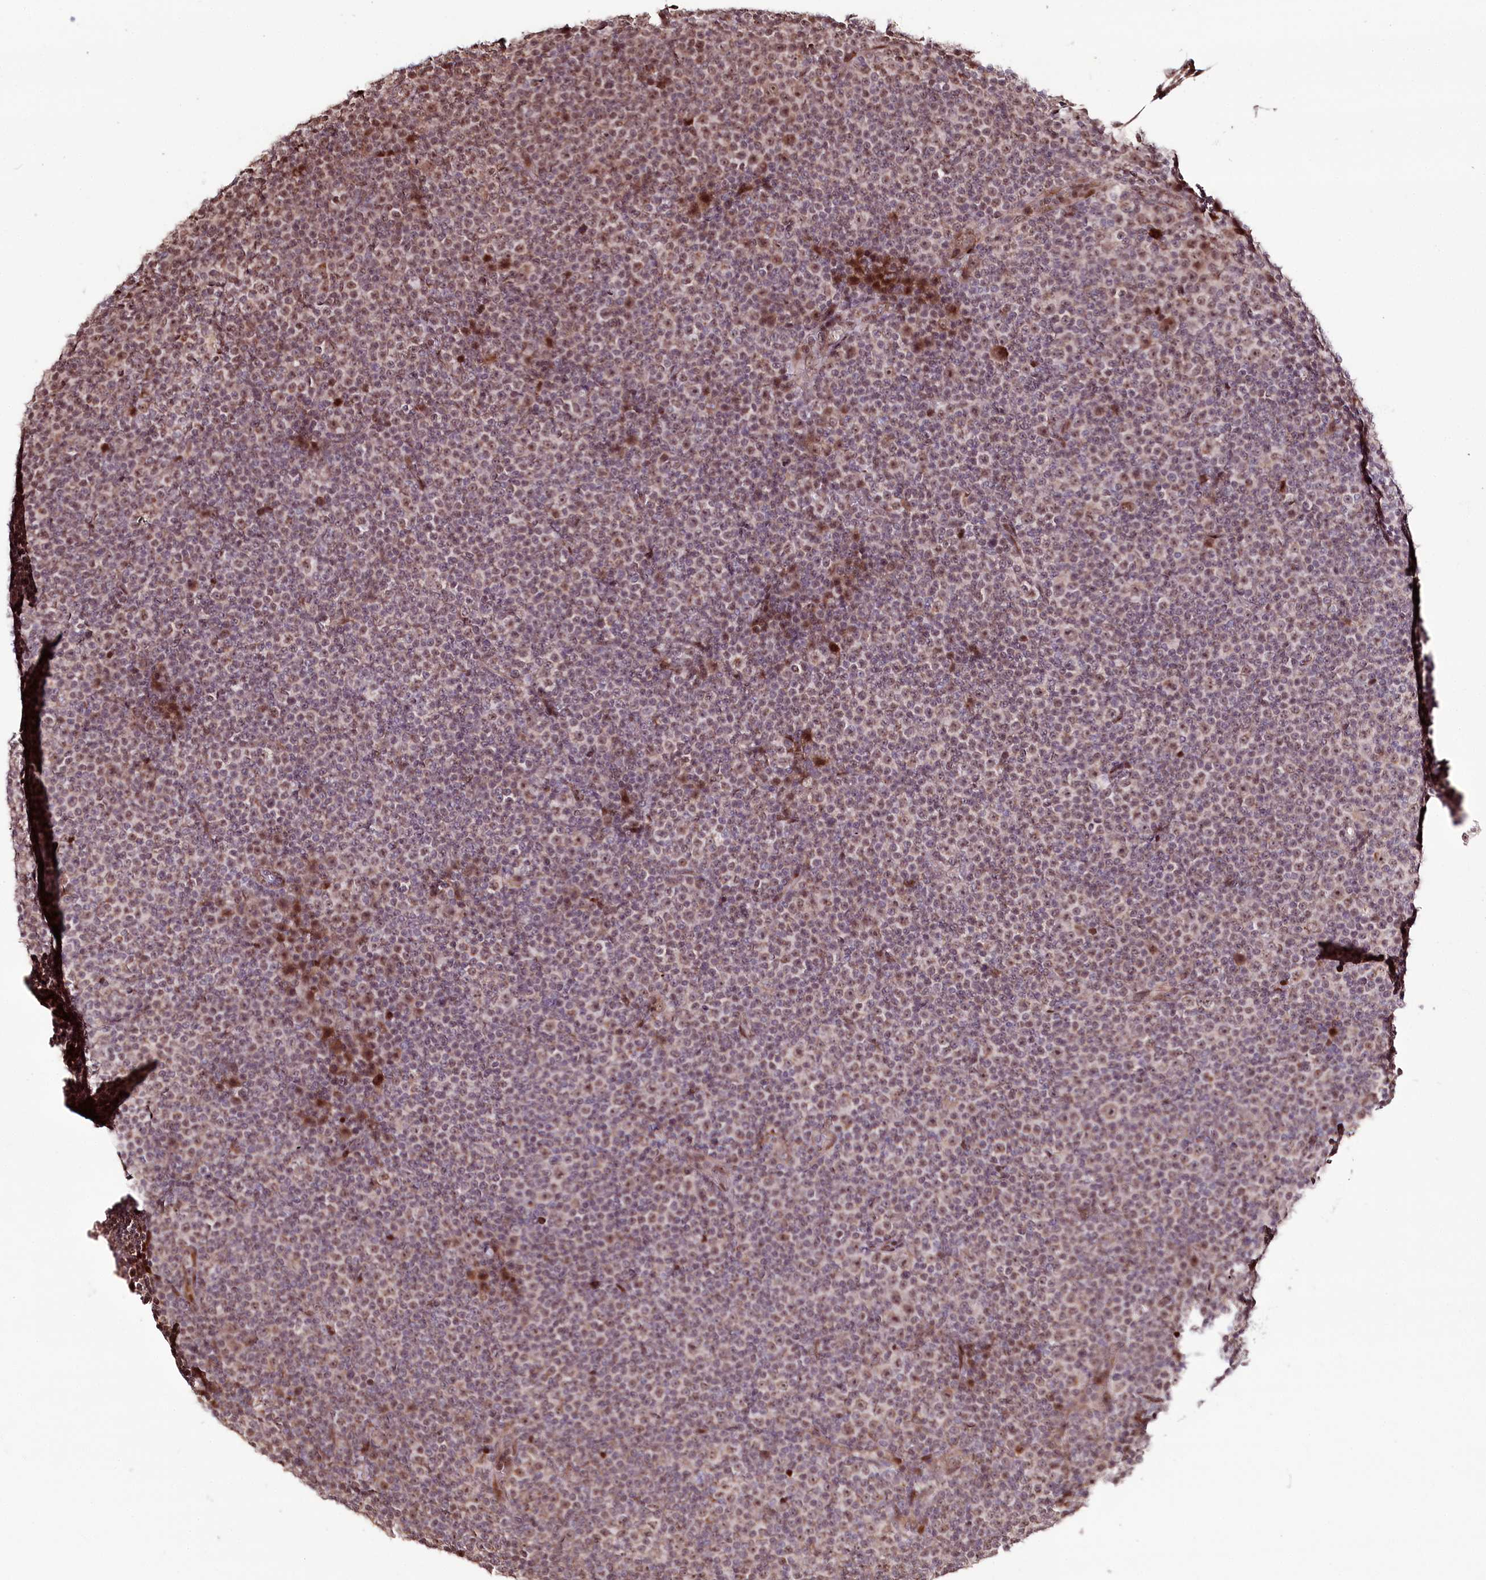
{"staining": {"intensity": "weak", "quantity": ">75%", "location": "nuclear"}, "tissue": "lymphoma", "cell_type": "Tumor cells", "image_type": "cancer", "snomed": [{"axis": "morphology", "description": "Malignant lymphoma, non-Hodgkin's type, Low grade"}, {"axis": "topography", "description": "Lymph node"}], "caption": "Malignant lymphoma, non-Hodgkin's type (low-grade) tissue shows weak nuclear staining in about >75% of tumor cells, visualized by immunohistochemistry.", "gene": "DMP1", "patient": {"sex": "female", "age": 67}}